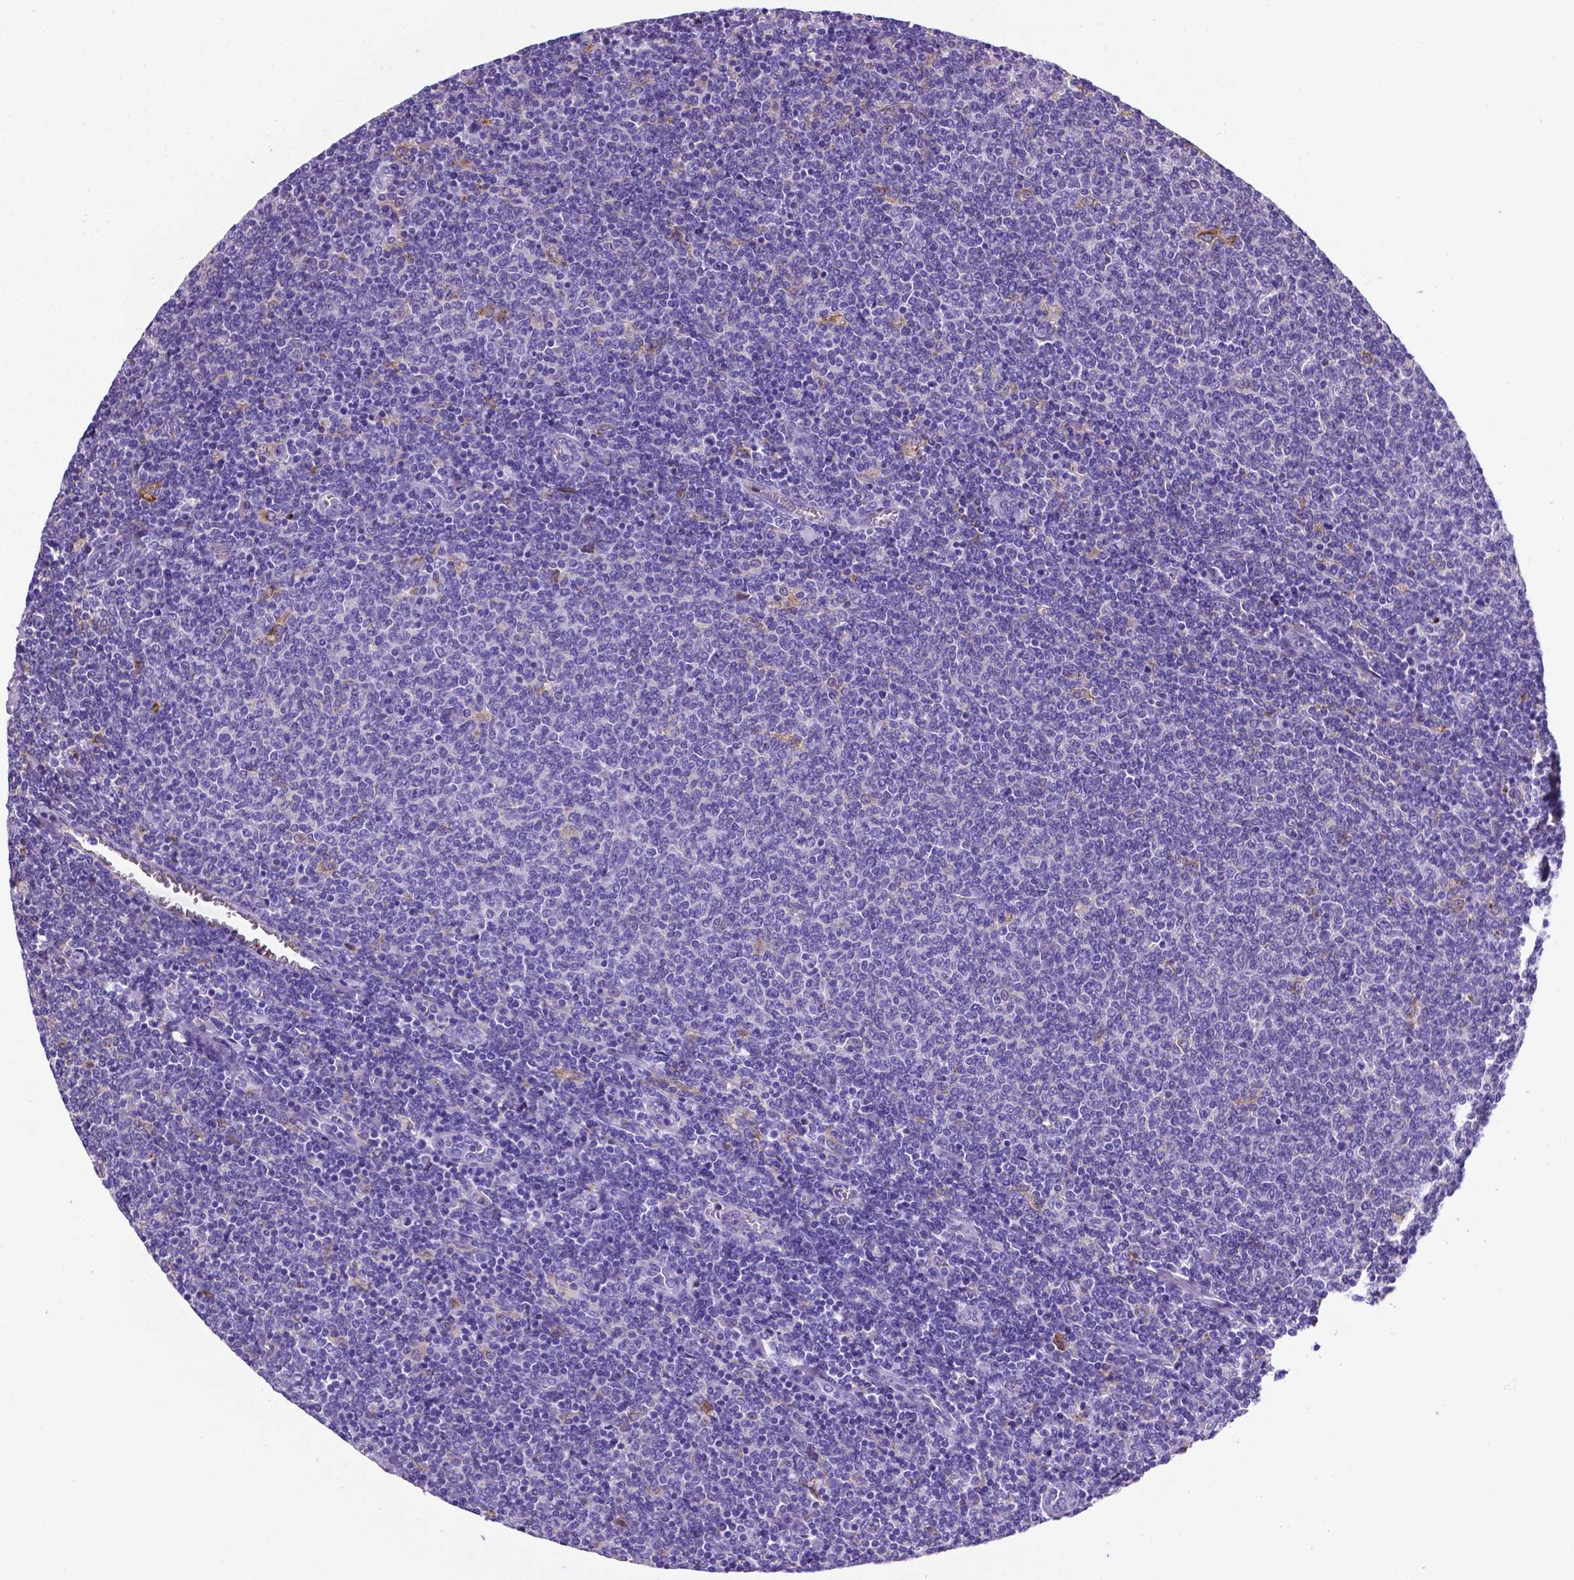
{"staining": {"intensity": "negative", "quantity": "none", "location": "none"}, "tissue": "lymphoma", "cell_type": "Tumor cells", "image_type": "cancer", "snomed": [{"axis": "morphology", "description": "Malignant lymphoma, non-Hodgkin's type, Low grade"}, {"axis": "topography", "description": "Lymph node"}], "caption": "An image of human malignant lymphoma, non-Hodgkin's type (low-grade) is negative for staining in tumor cells. The staining was performed using DAB (3,3'-diaminobenzidine) to visualize the protein expression in brown, while the nuclei were stained in blue with hematoxylin (Magnification: 20x).", "gene": "APOE", "patient": {"sex": "male", "age": 52}}